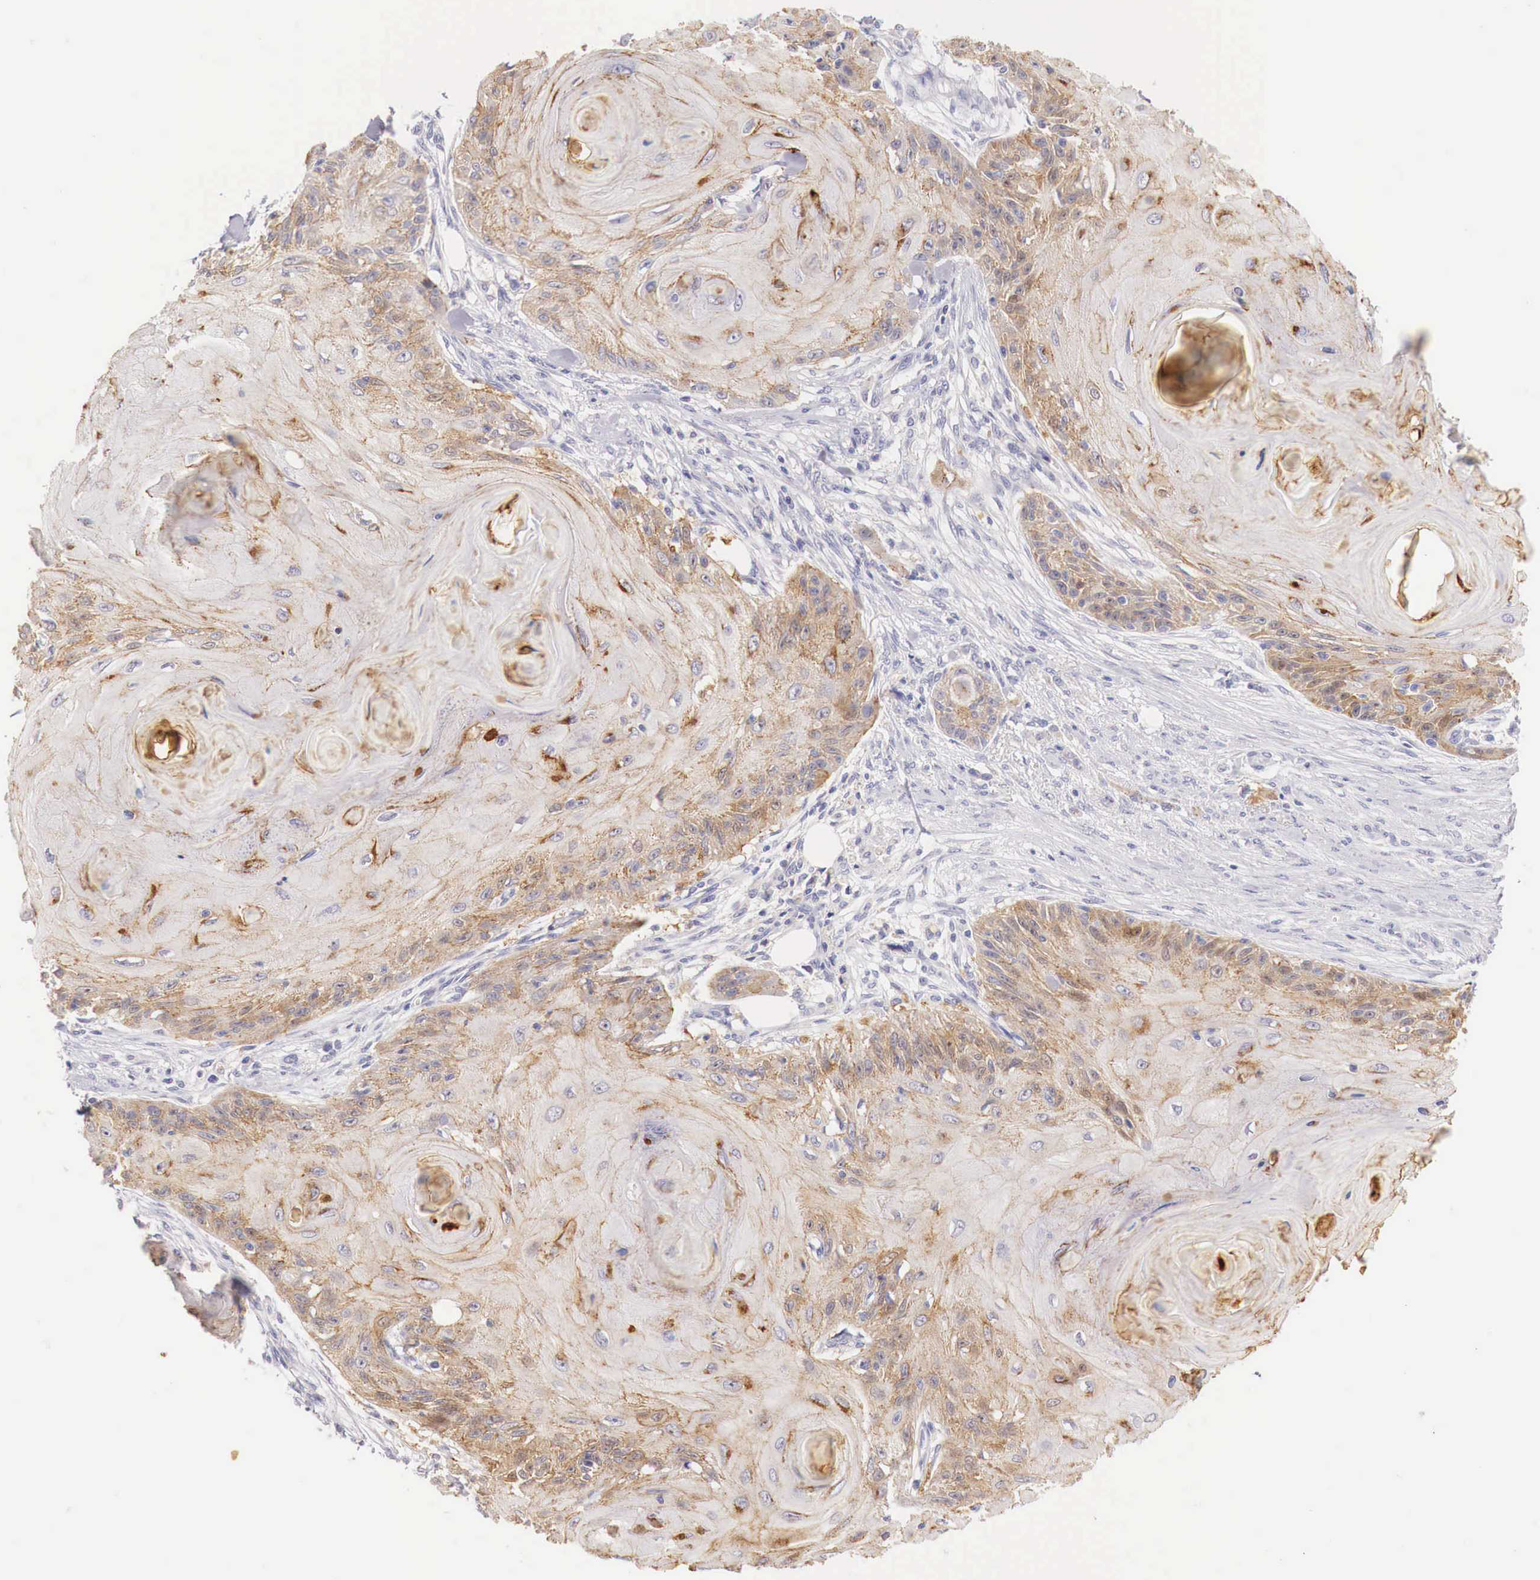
{"staining": {"intensity": "moderate", "quantity": ">75%", "location": "cytoplasmic/membranous"}, "tissue": "skin cancer", "cell_type": "Tumor cells", "image_type": "cancer", "snomed": [{"axis": "morphology", "description": "Squamous cell carcinoma, NOS"}, {"axis": "topography", "description": "Skin"}], "caption": "Protein staining reveals moderate cytoplasmic/membranous staining in about >75% of tumor cells in skin cancer. (brown staining indicates protein expression, while blue staining denotes nuclei).", "gene": "ITIH6", "patient": {"sex": "female", "age": 88}}